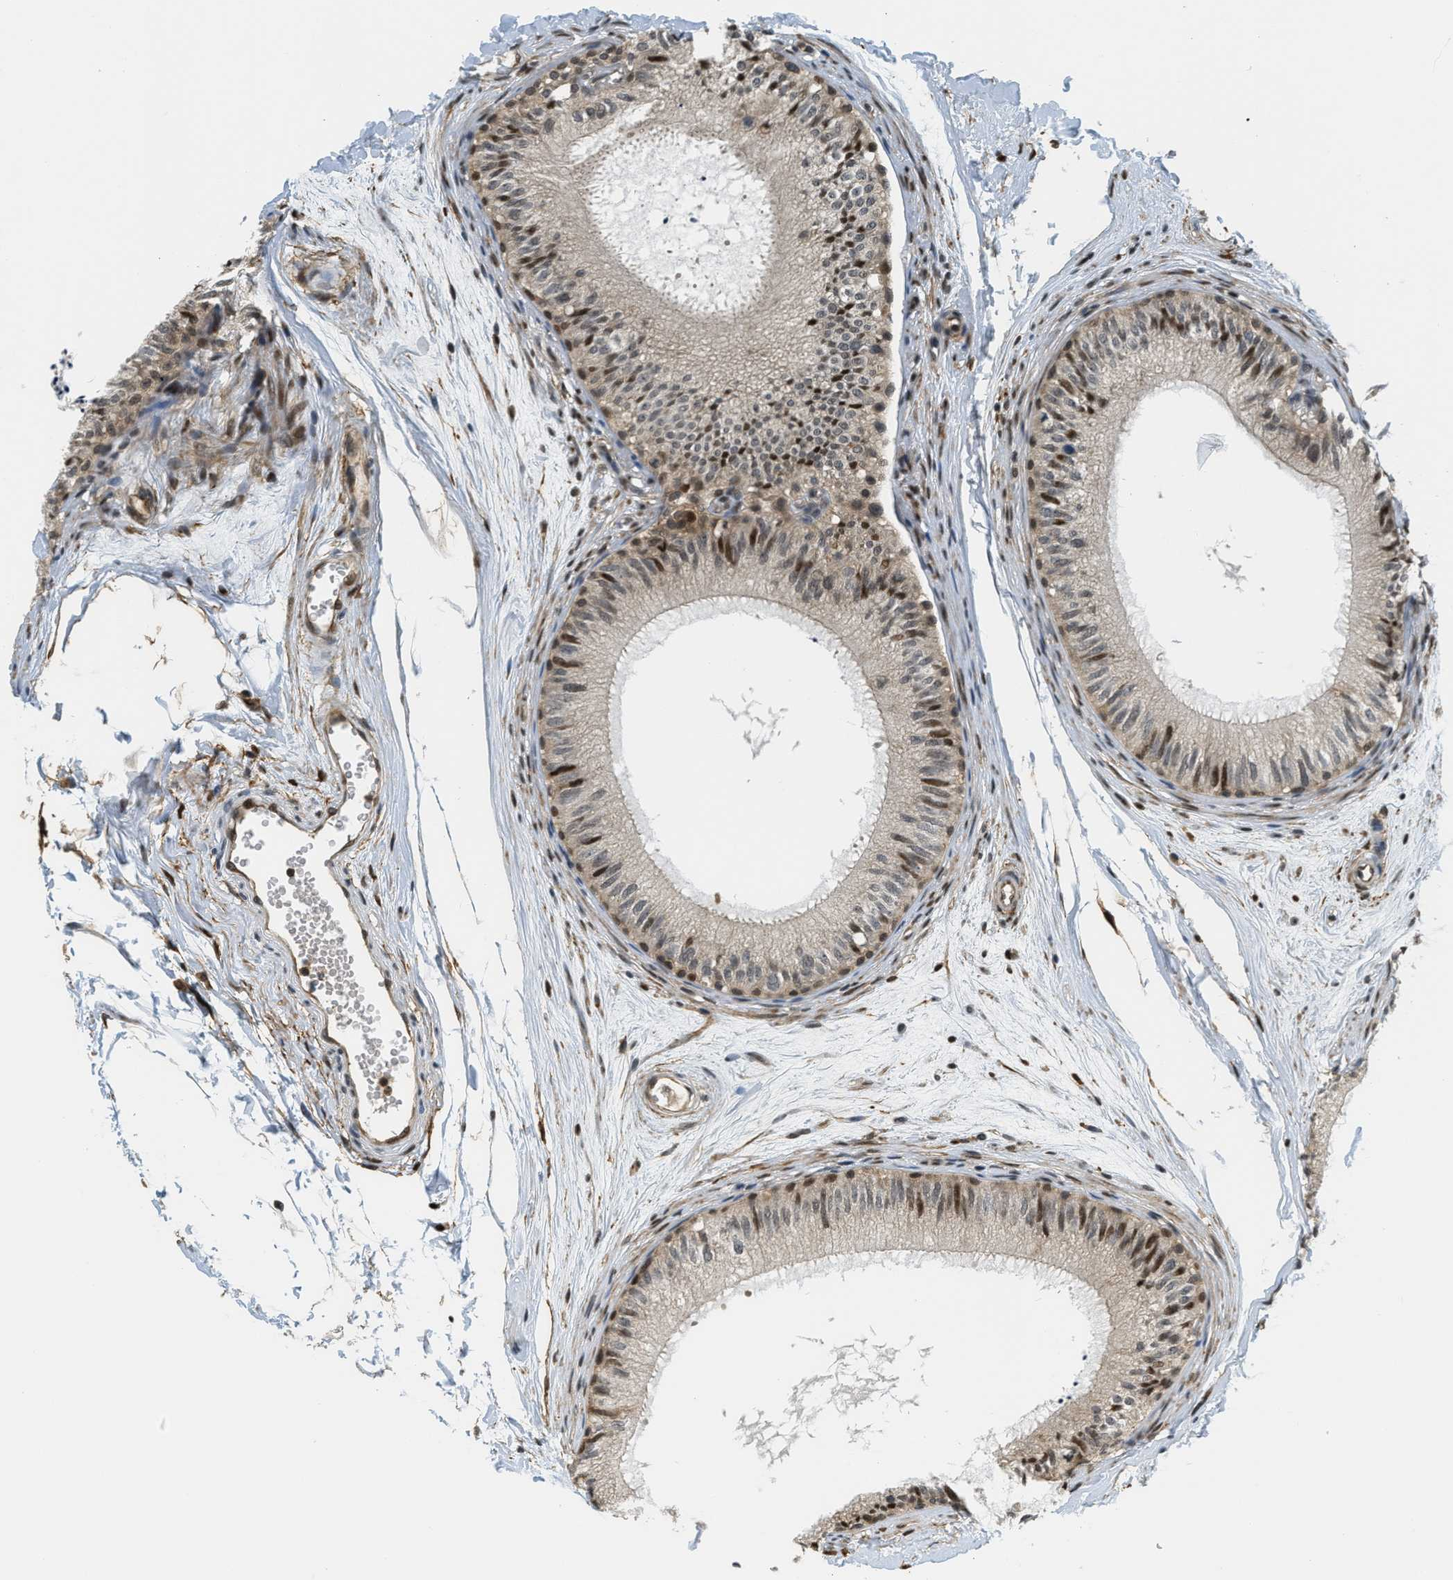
{"staining": {"intensity": "strong", "quantity": "25%-75%", "location": "nuclear"}, "tissue": "epididymis", "cell_type": "Glandular cells", "image_type": "normal", "snomed": [{"axis": "morphology", "description": "Normal tissue, NOS"}, {"axis": "topography", "description": "Epididymis"}], "caption": "The immunohistochemical stain labels strong nuclear staining in glandular cells of unremarkable epididymis. Using DAB (brown) and hematoxylin (blue) stains, captured at high magnification using brightfield microscopy.", "gene": "KMT2A", "patient": {"sex": "male", "age": 56}}